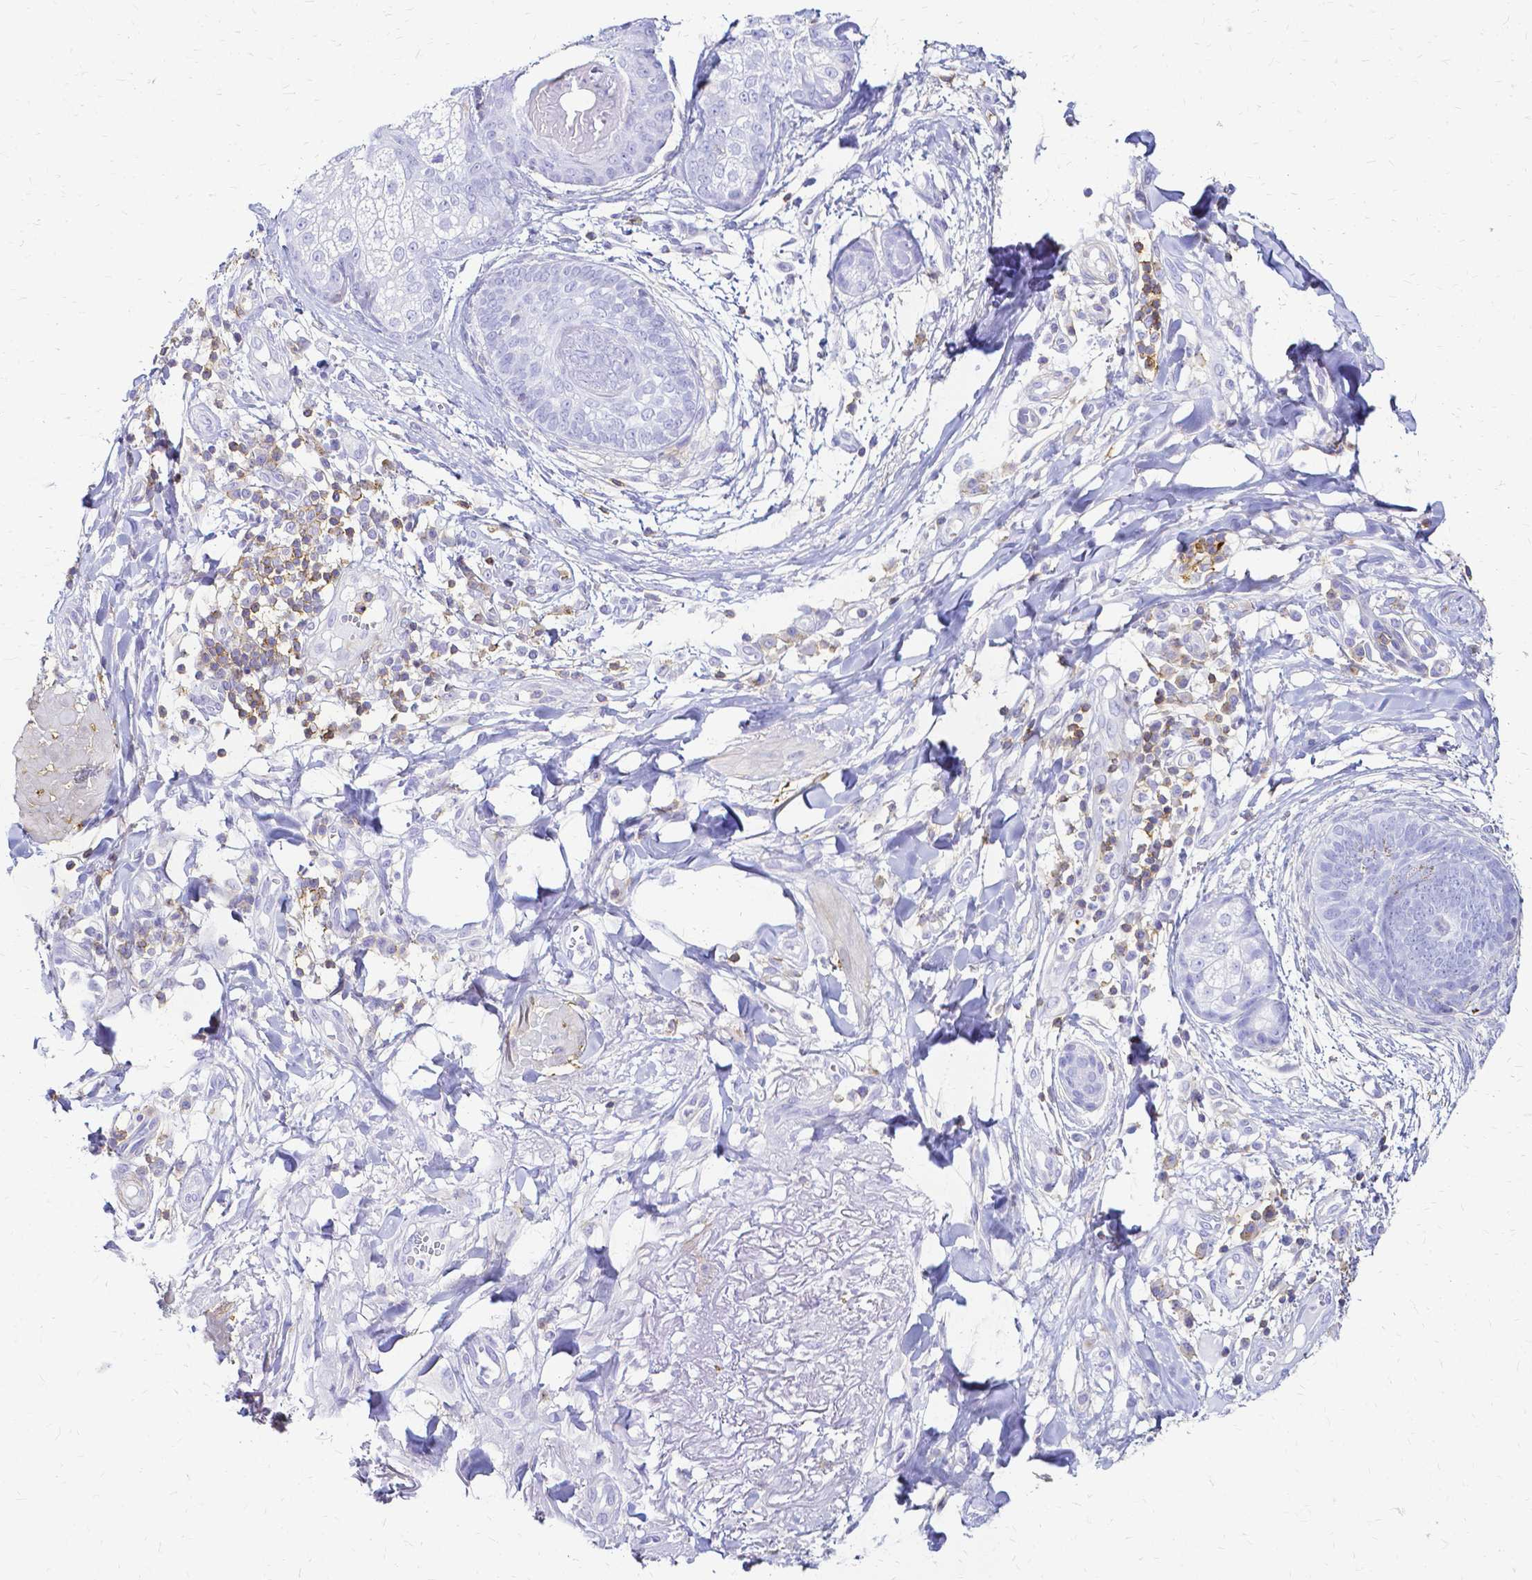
{"staining": {"intensity": "negative", "quantity": "none", "location": "none"}, "tissue": "melanoma", "cell_type": "Tumor cells", "image_type": "cancer", "snomed": [{"axis": "morphology", "description": "Malignant melanoma, NOS"}, {"axis": "topography", "description": "Skin"}], "caption": "Tumor cells show no significant expression in malignant melanoma.", "gene": "HSPA12A", "patient": {"sex": "male", "age": 51}}